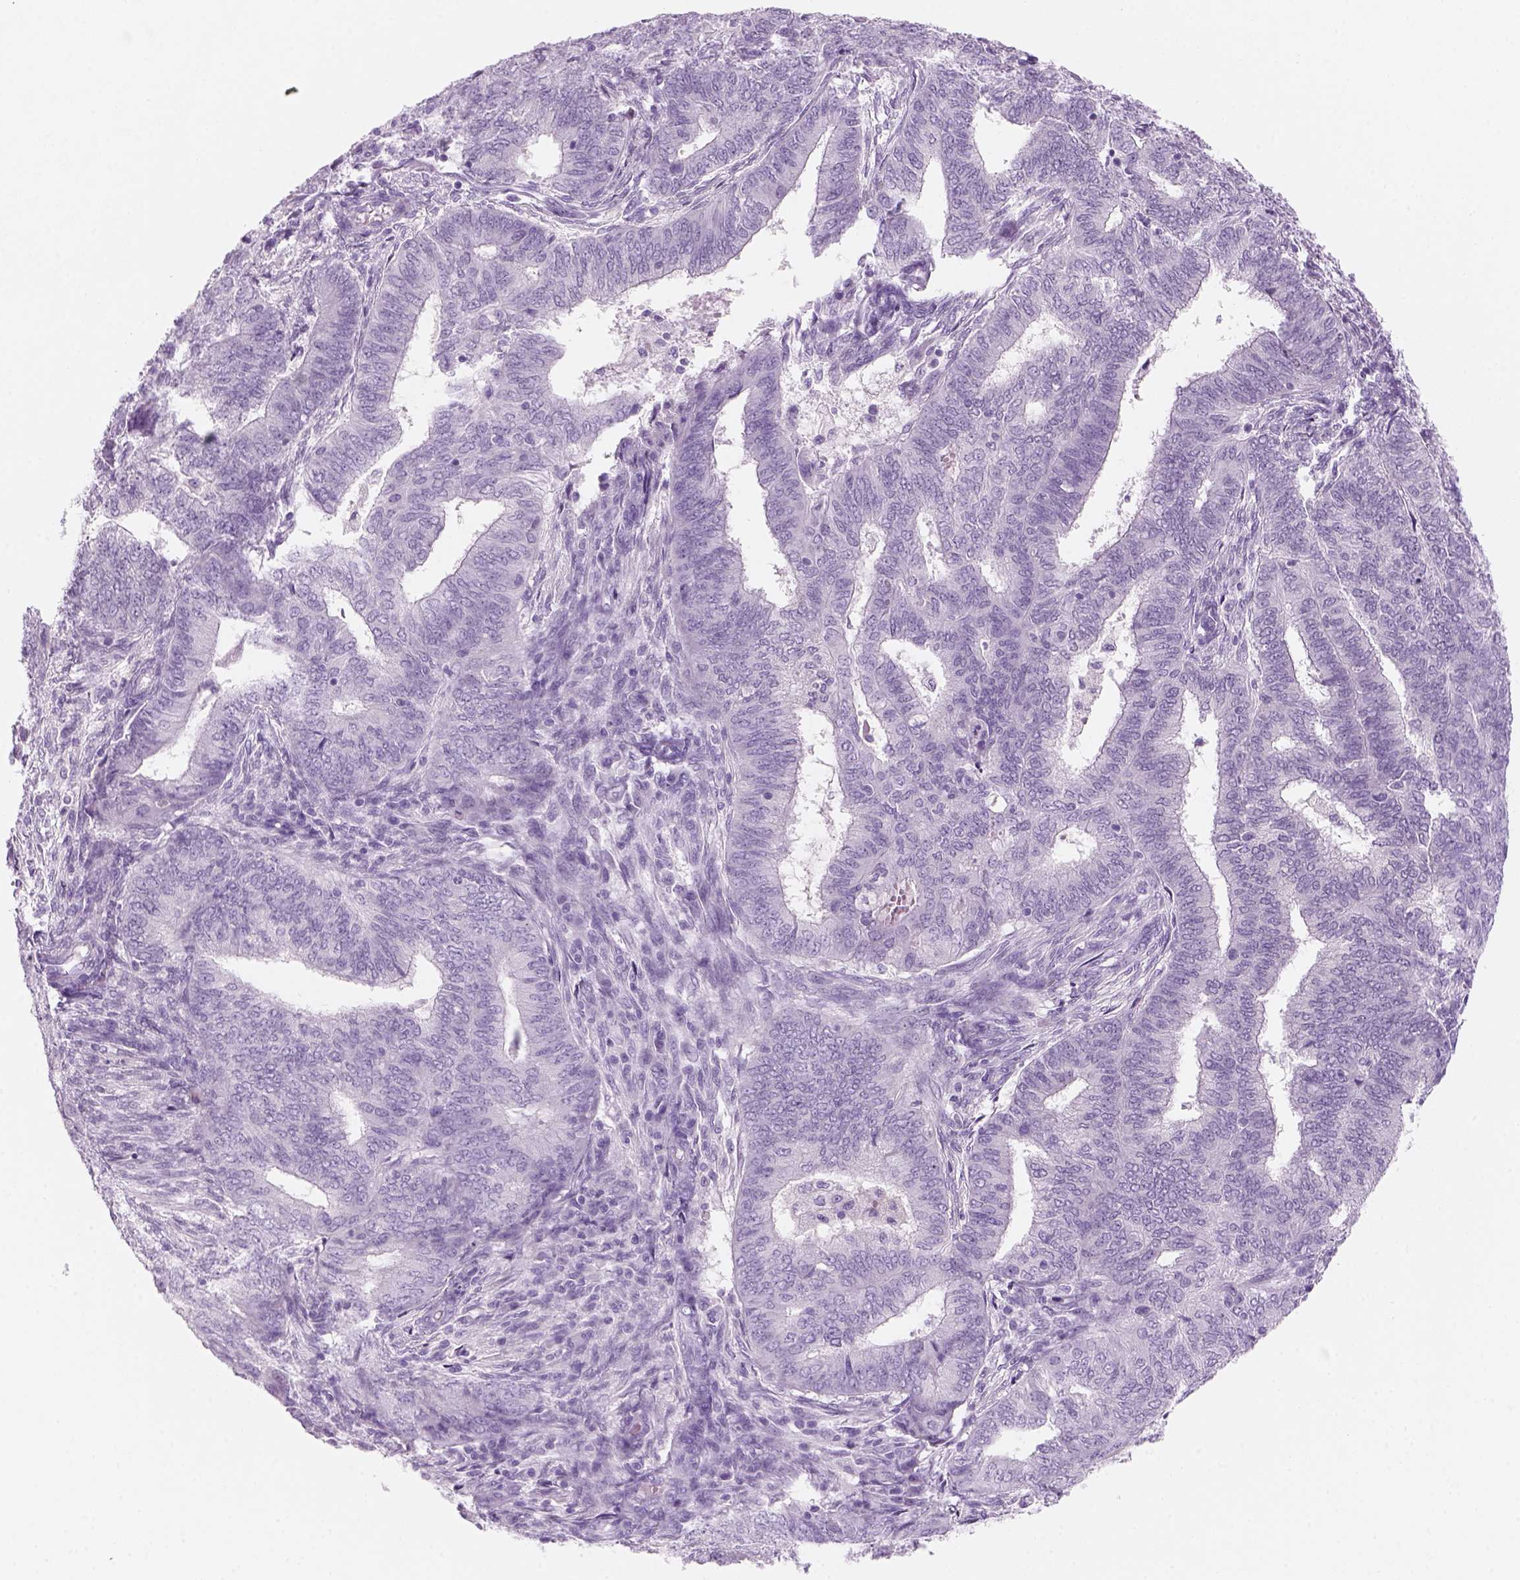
{"staining": {"intensity": "negative", "quantity": "none", "location": "none"}, "tissue": "endometrial cancer", "cell_type": "Tumor cells", "image_type": "cancer", "snomed": [{"axis": "morphology", "description": "Adenocarcinoma, NOS"}, {"axis": "topography", "description": "Endometrium"}], "caption": "Endometrial adenocarcinoma was stained to show a protein in brown. There is no significant expression in tumor cells.", "gene": "KRTAP11-1", "patient": {"sex": "female", "age": 62}}